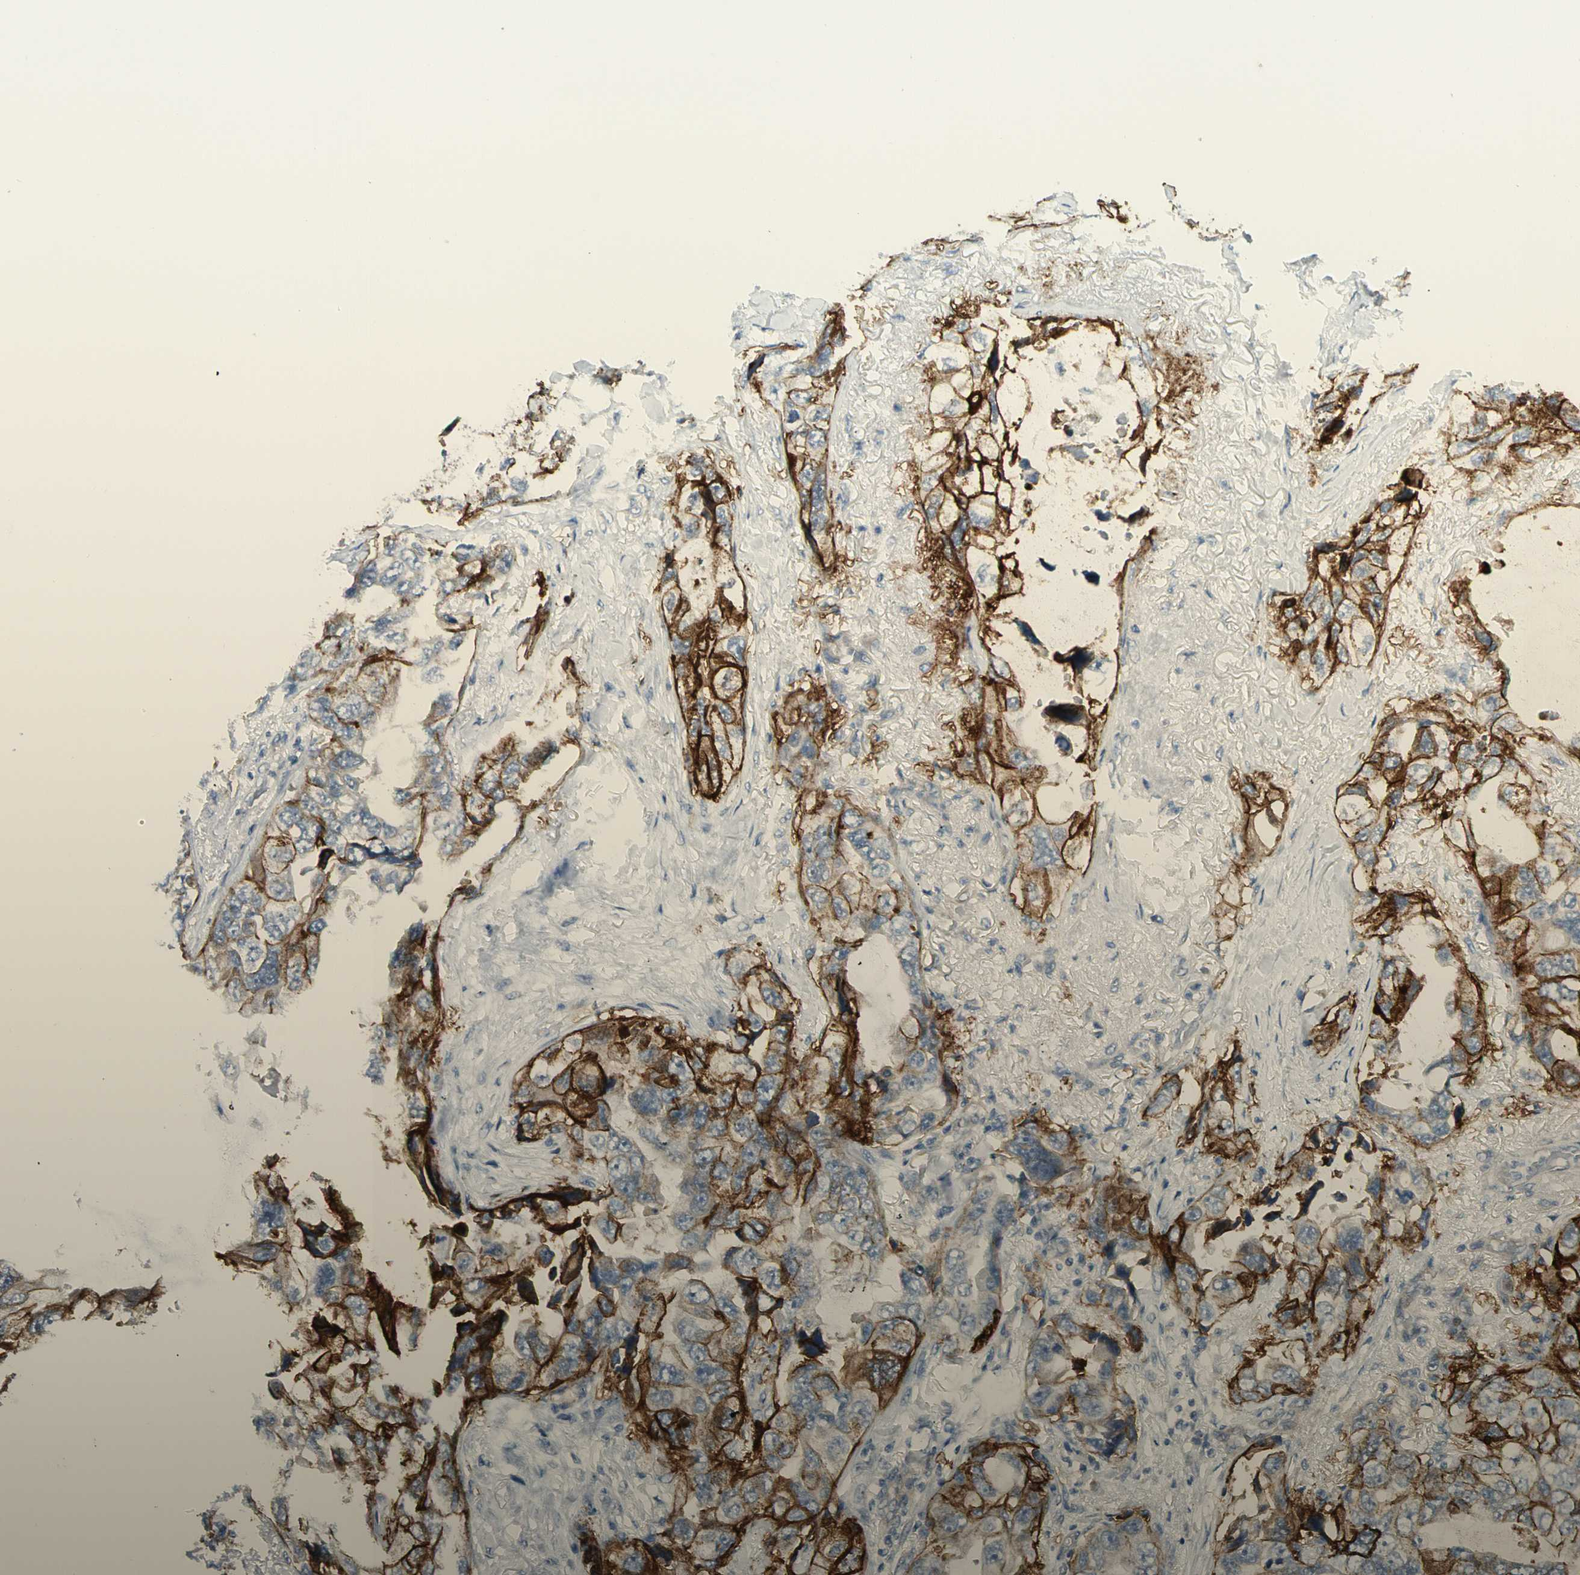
{"staining": {"intensity": "strong", "quantity": ">75%", "location": "cytoplasmic/membranous"}, "tissue": "lung cancer", "cell_type": "Tumor cells", "image_type": "cancer", "snomed": [{"axis": "morphology", "description": "Squamous cell carcinoma, NOS"}, {"axis": "topography", "description": "Lung"}], "caption": "Immunohistochemical staining of human lung cancer reveals high levels of strong cytoplasmic/membranous protein staining in approximately >75% of tumor cells.", "gene": "ITGA3", "patient": {"sex": "female", "age": 73}}